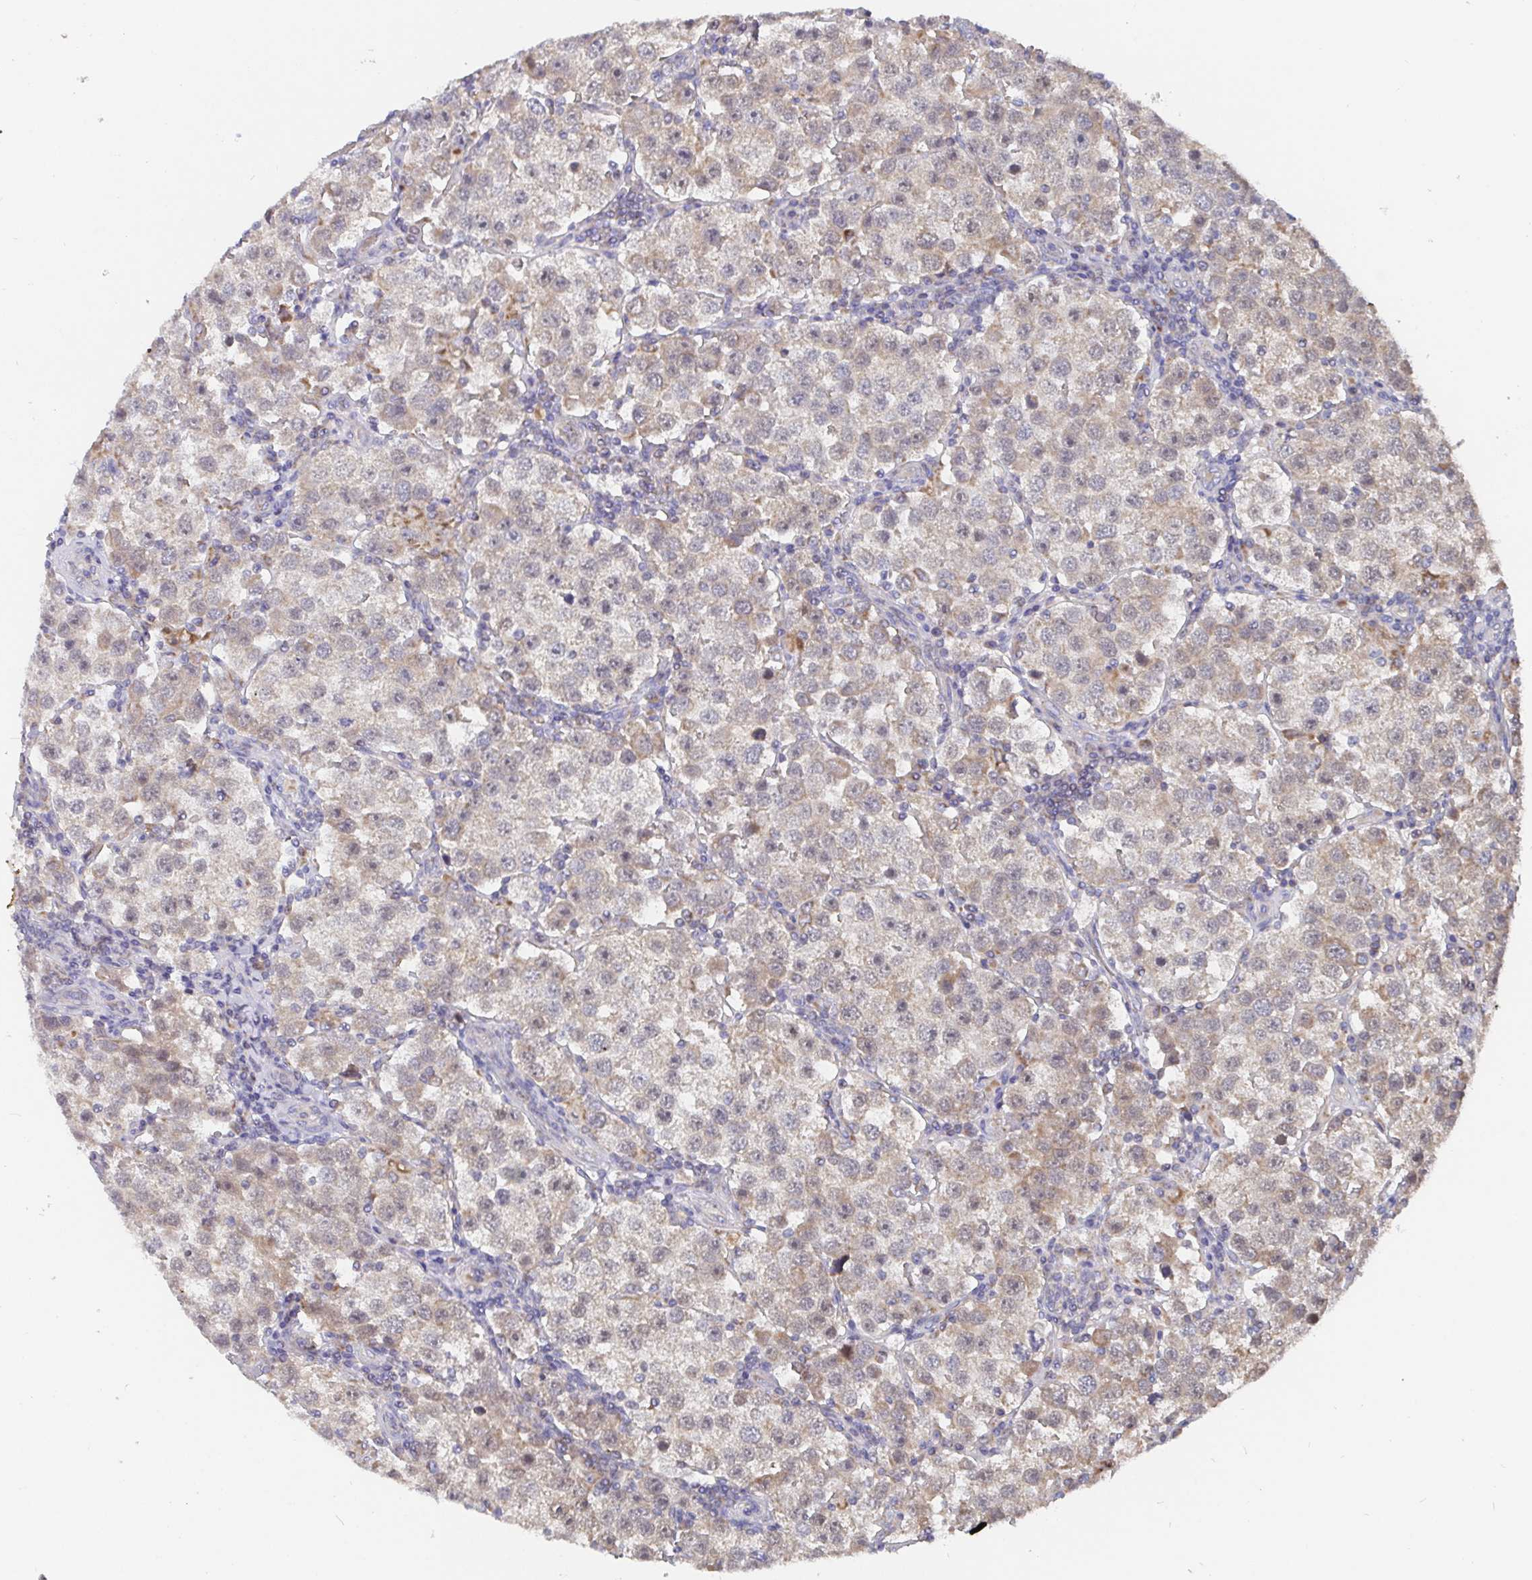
{"staining": {"intensity": "weak", "quantity": "<25%", "location": "cytoplasmic/membranous,nuclear"}, "tissue": "testis cancer", "cell_type": "Tumor cells", "image_type": "cancer", "snomed": [{"axis": "morphology", "description": "Seminoma, NOS"}, {"axis": "topography", "description": "Testis"}], "caption": "An image of testis cancer (seminoma) stained for a protein reveals no brown staining in tumor cells.", "gene": "PDF", "patient": {"sex": "male", "age": 37}}